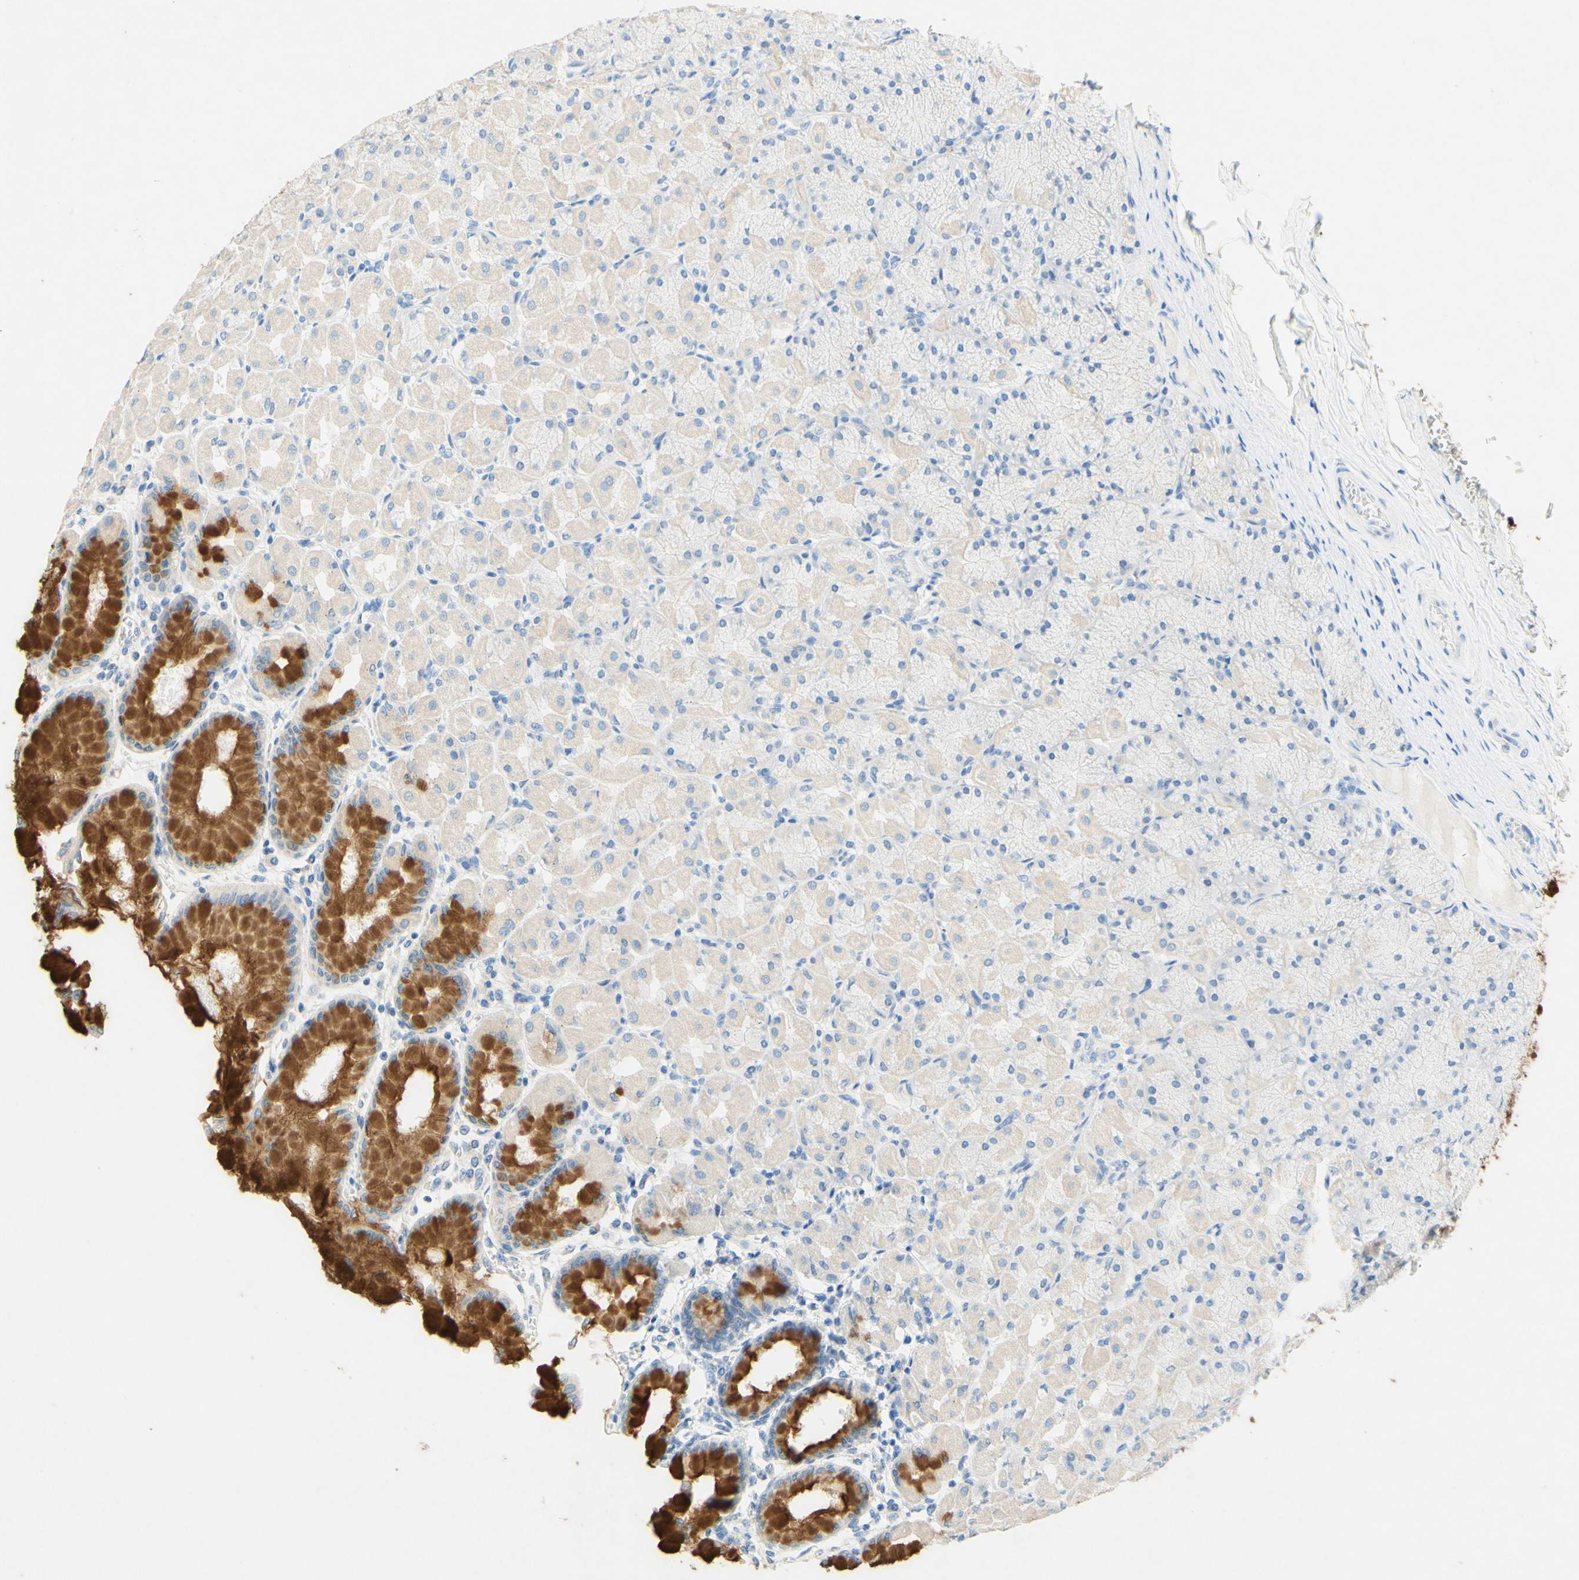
{"staining": {"intensity": "moderate", "quantity": "25%-75%", "location": "cytoplasmic/membranous"}, "tissue": "stomach", "cell_type": "Glandular cells", "image_type": "normal", "snomed": [{"axis": "morphology", "description": "Normal tissue, NOS"}, {"axis": "topography", "description": "Stomach, upper"}], "caption": "A high-resolution histopathology image shows immunohistochemistry (IHC) staining of normal stomach, which shows moderate cytoplasmic/membranous expression in approximately 25%-75% of glandular cells.", "gene": "SLC46A1", "patient": {"sex": "female", "age": 56}}